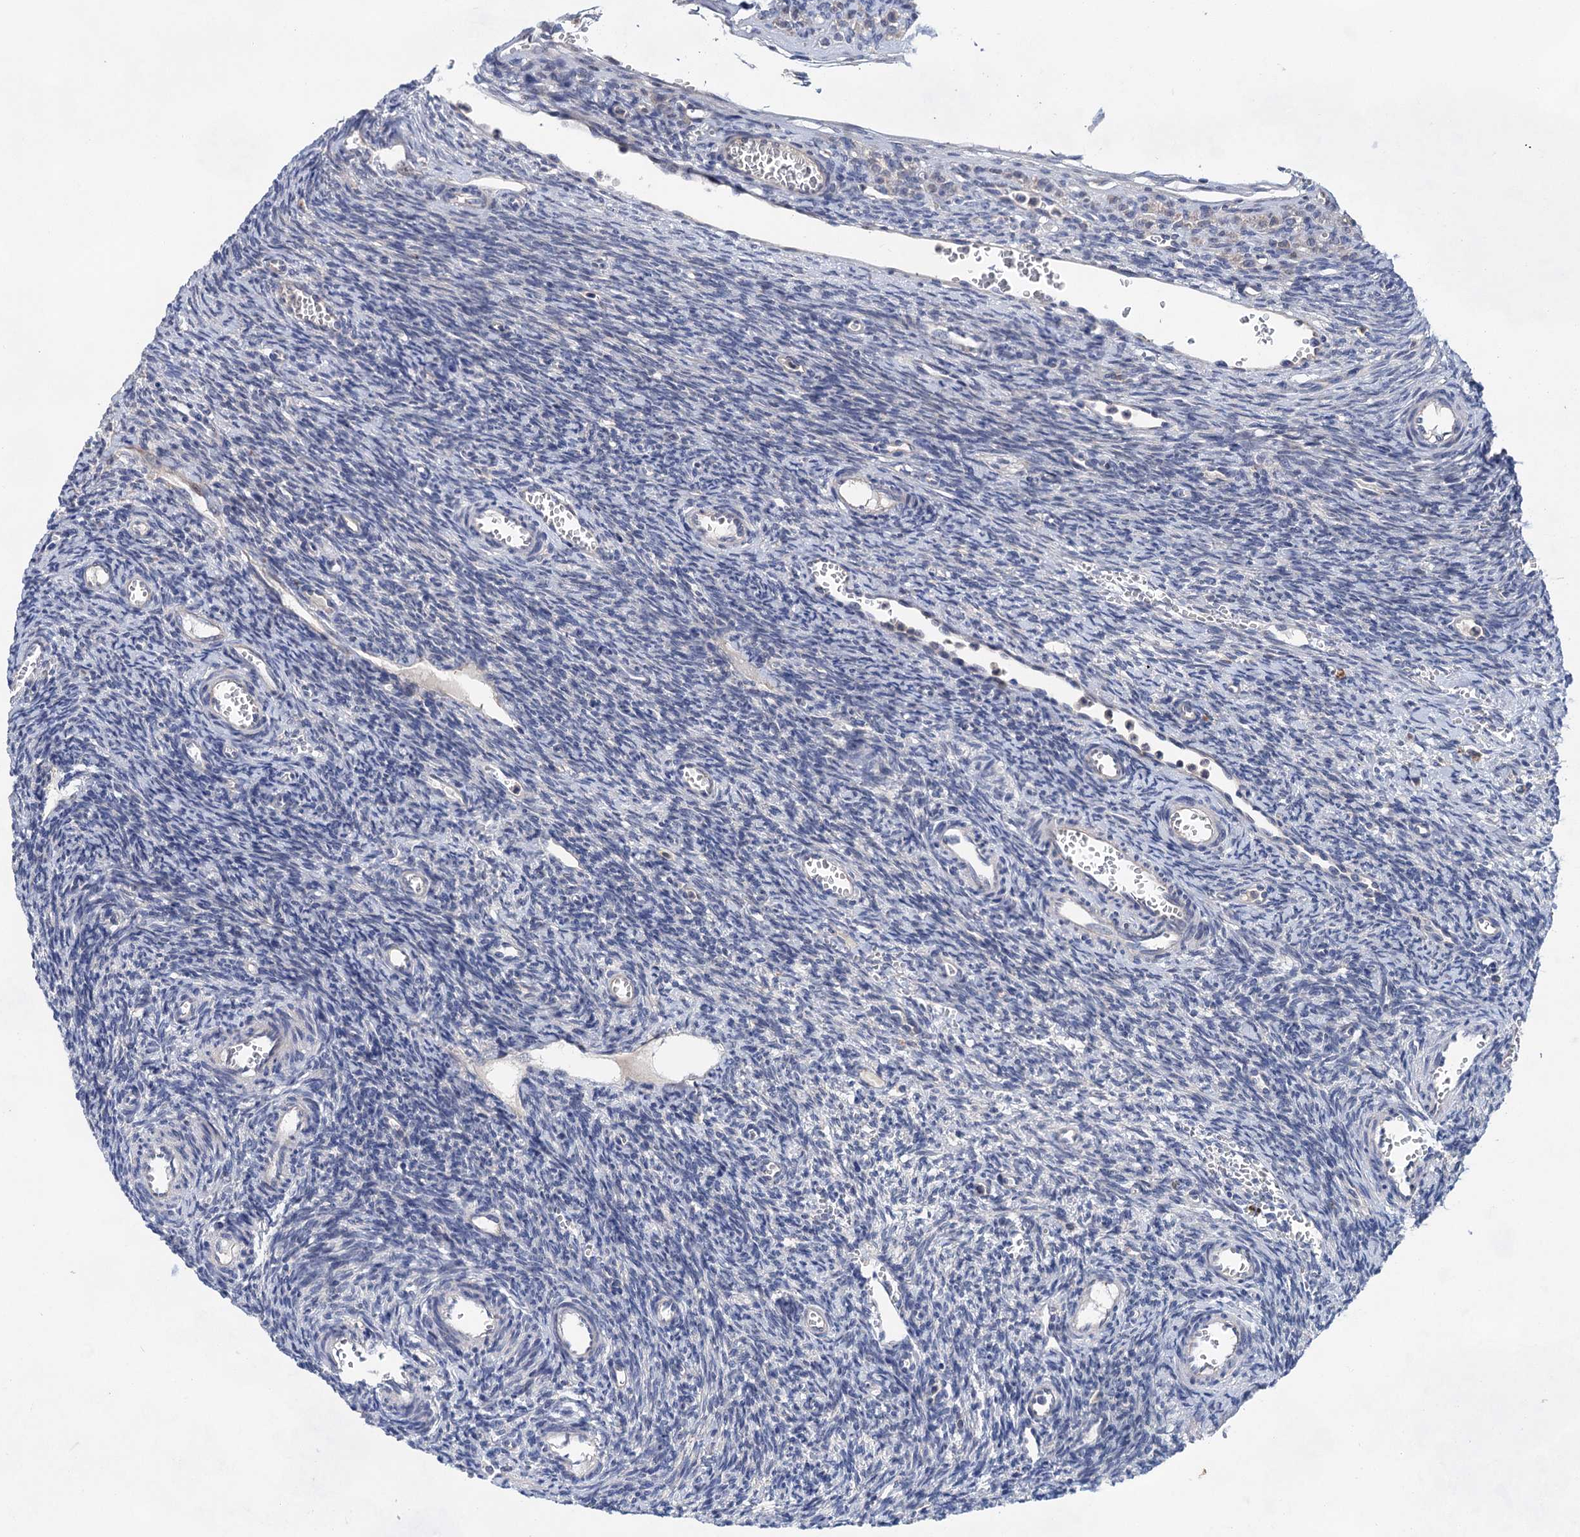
{"staining": {"intensity": "negative", "quantity": "none", "location": "none"}, "tissue": "ovary", "cell_type": "Ovarian stroma cells", "image_type": "normal", "snomed": [{"axis": "morphology", "description": "Normal tissue, NOS"}, {"axis": "topography", "description": "Ovary"}], "caption": "Human ovary stained for a protein using immunohistochemistry demonstrates no expression in ovarian stroma cells.", "gene": "MORN3", "patient": {"sex": "female", "age": 39}}